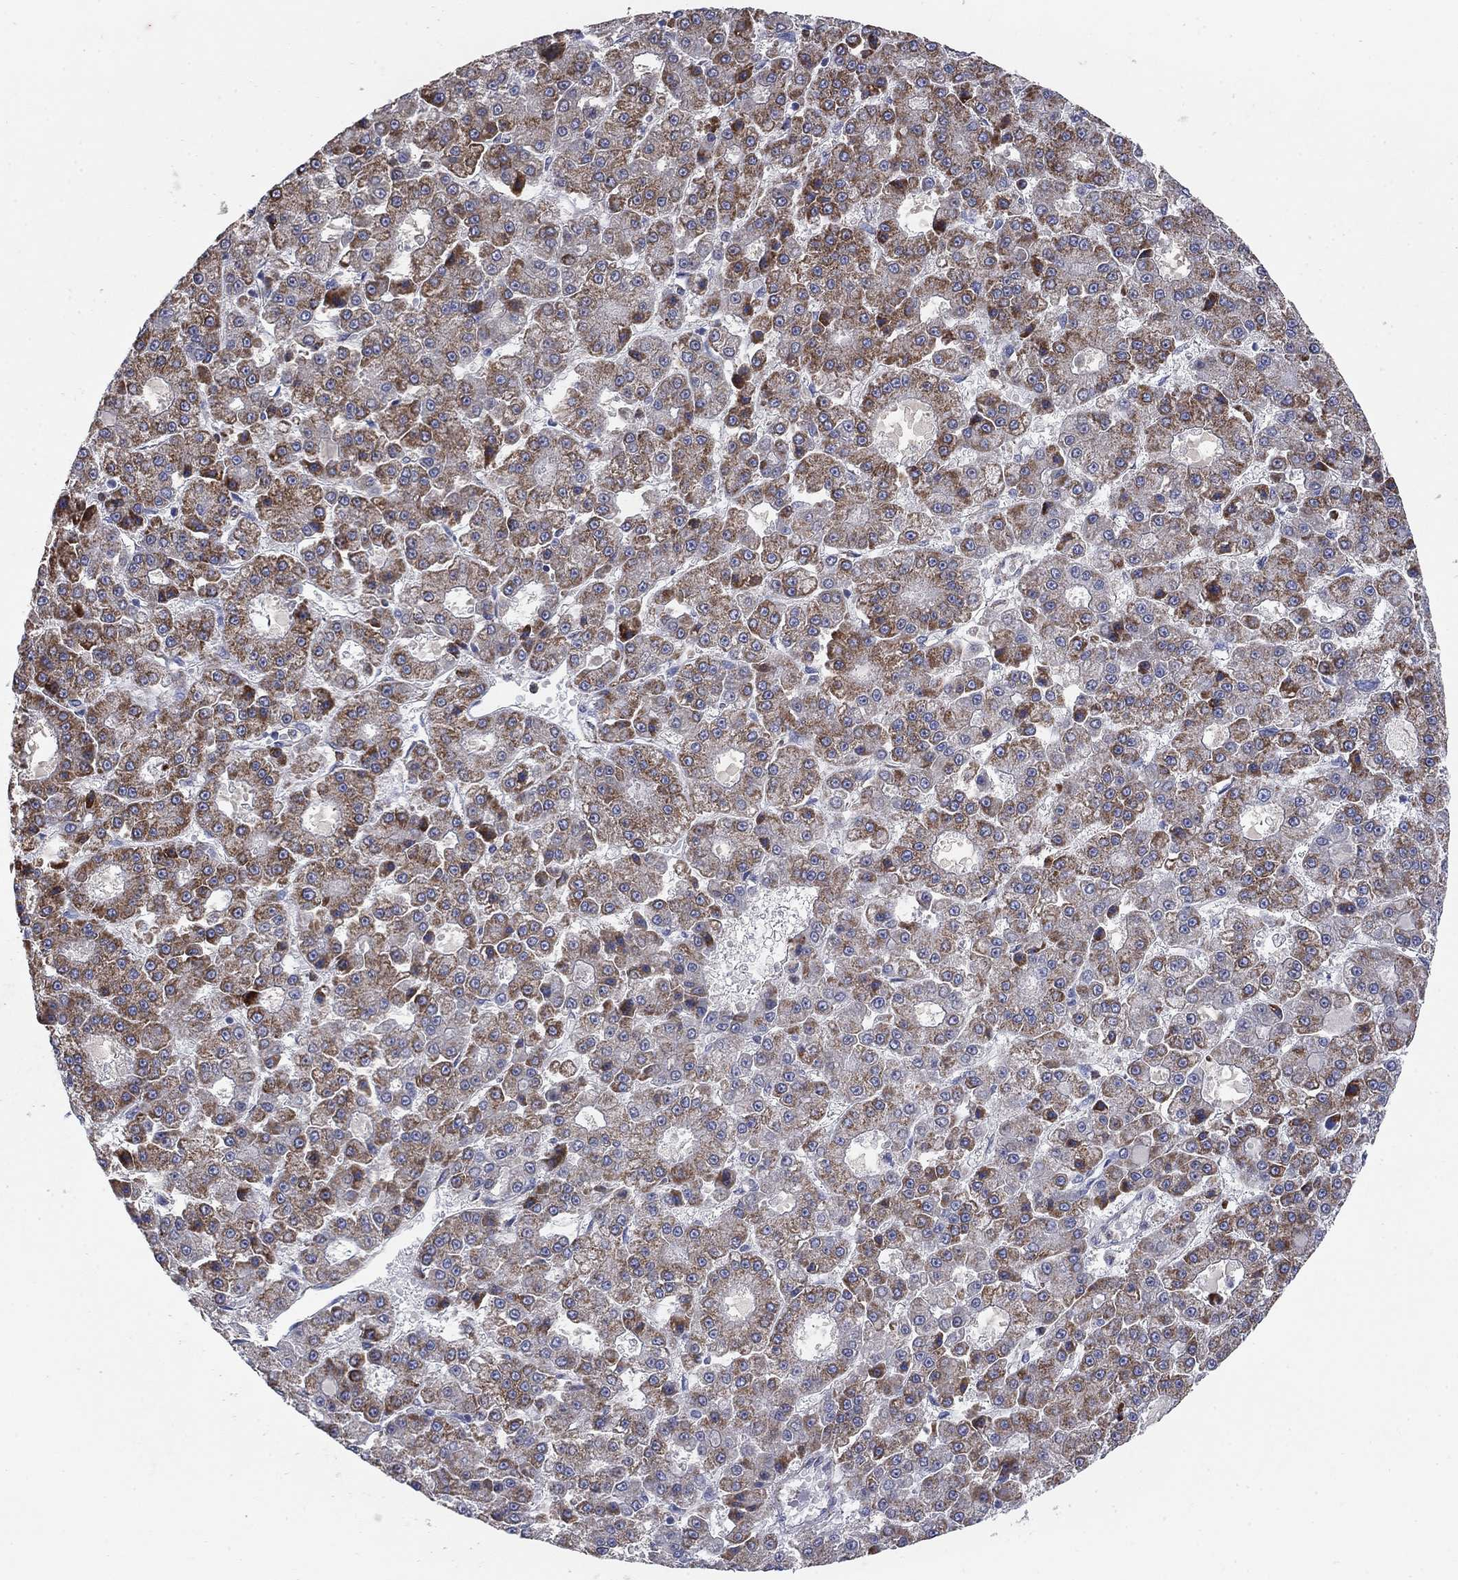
{"staining": {"intensity": "moderate", "quantity": "25%-75%", "location": "cytoplasmic/membranous"}, "tissue": "liver cancer", "cell_type": "Tumor cells", "image_type": "cancer", "snomed": [{"axis": "morphology", "description": "Carcinoma, Hepatocellular, NOS"}, {"axis": "topography", "description": "Liver"}], "caption": "Approximately 25%-75% of tumor cells in human liver cancer display moderate cytoplasmic/membranous protein positivity as visualized by brown immunohistochemical staining.", "gene": "PNPLA2", "patient": {"sex": "male", "age": 70}}